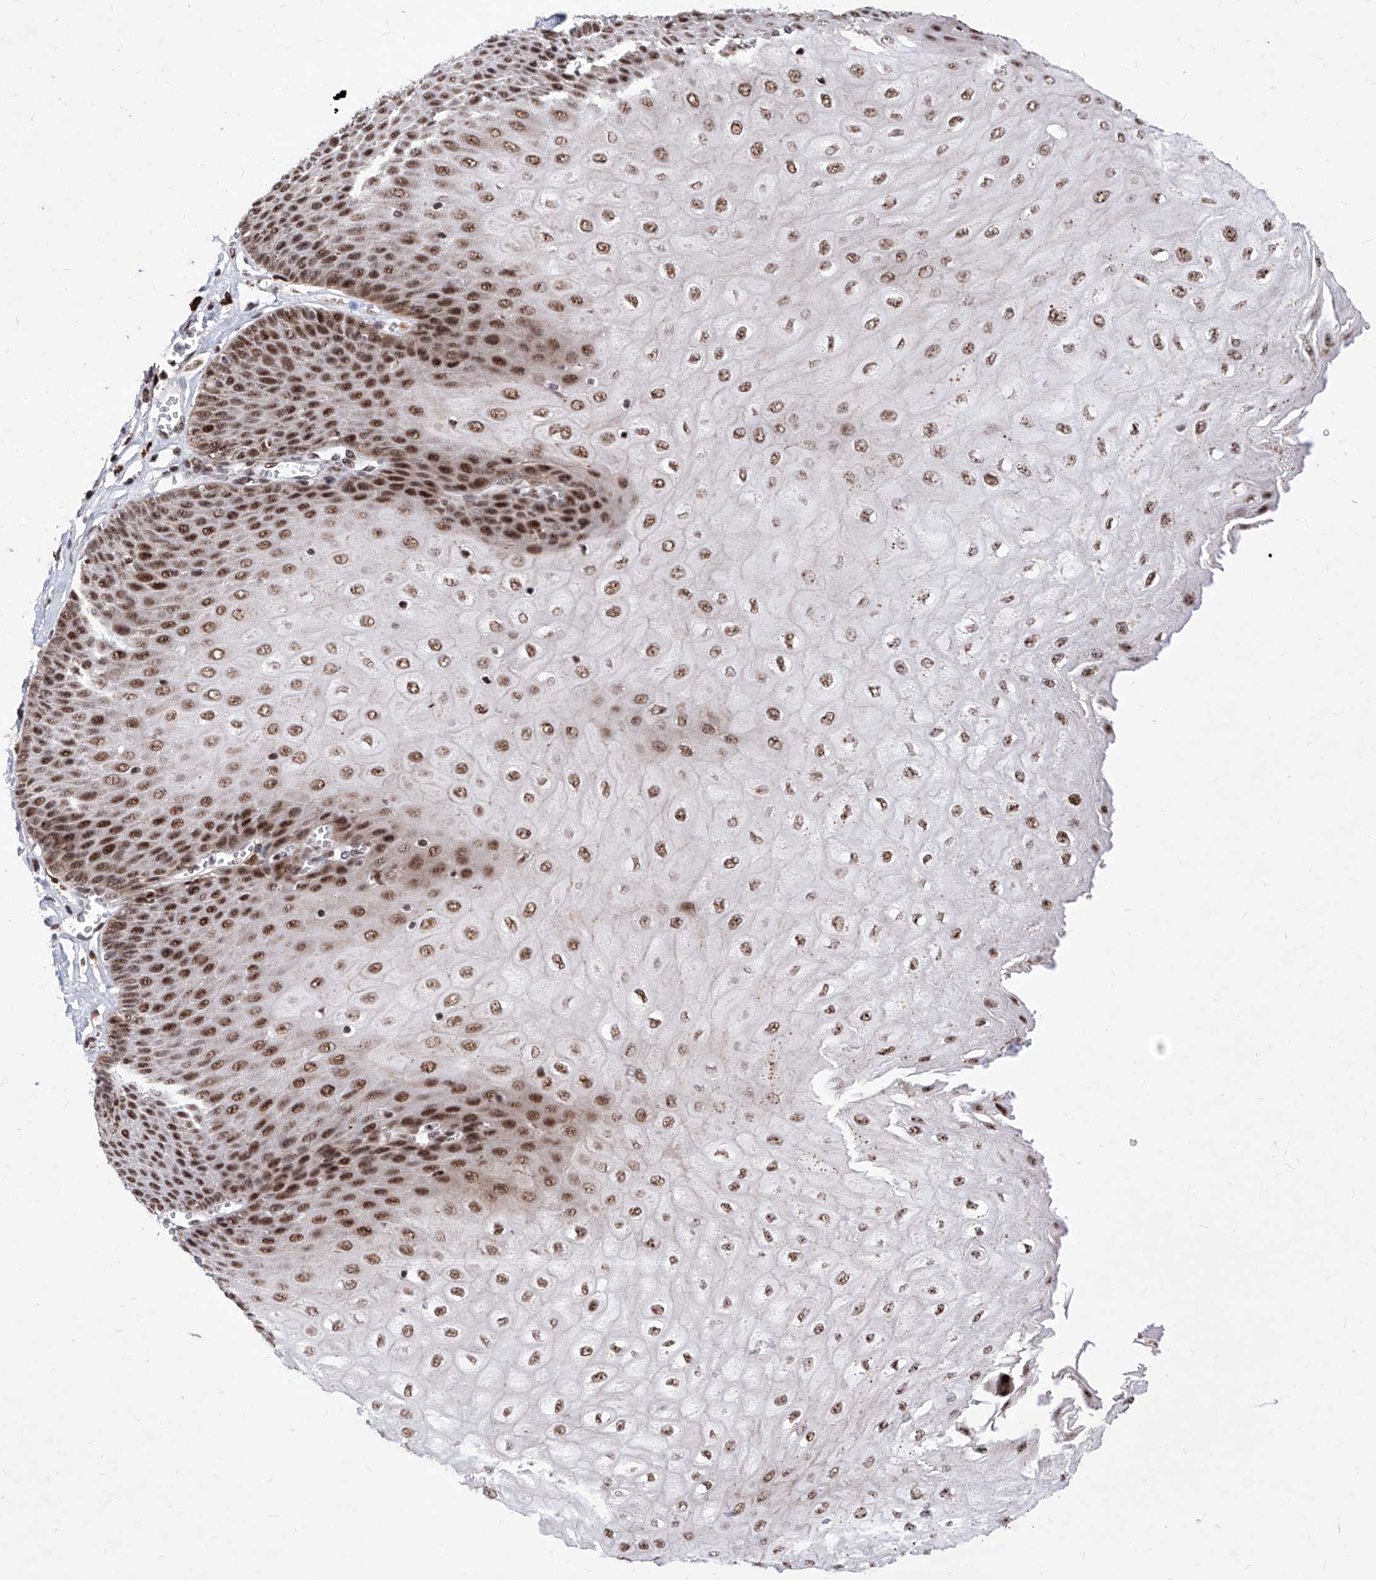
{"staining": {"intensity": "strong", "quantity": ">75%", "location": "nuclear"}, "tissue": "esophagus", "cell_type": "Squamous epithelial cells", "image_type": "normal", "snomed": [{"axis": "morphology", "description": "Normal tissue, NOS"}, {"axis": "topography", "description": "Esophagus"}], "caption": "Strong nuclear expression for a protein is identified in about >75% of squamous epithelial cells of normal esophagus using IHC.", "gene": "PHF5A", "patient": {"sex": "male", "age": 60}}